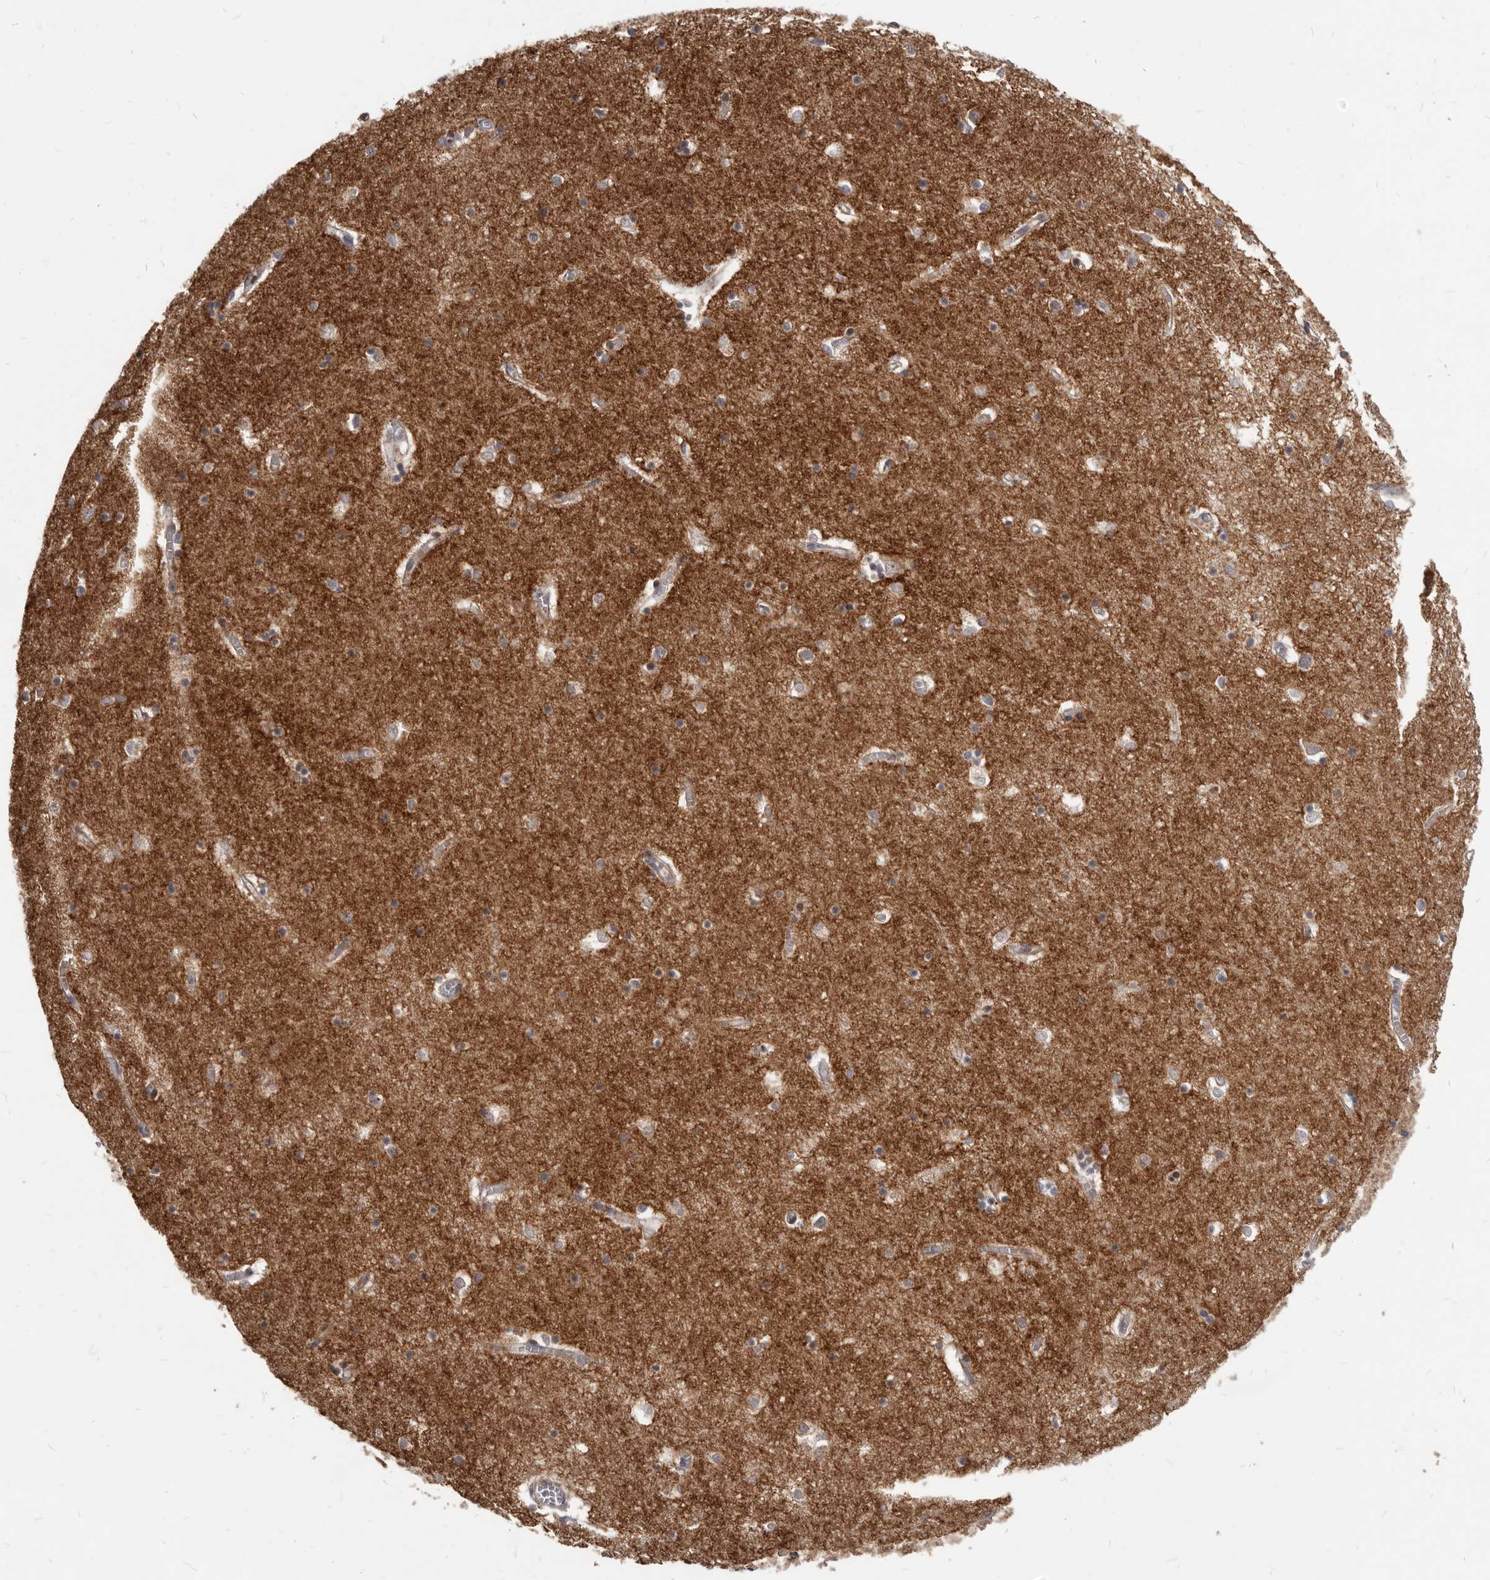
{"staining": {"intensity": "negative", "quantity": "none", "location": "none"}, "tissue": "hippocampus", "cell_type": "Glial cells", "image_type": "normal", "snomed": [{"axis": "morphology", "description": "Normal tissue, NOS"}, {"axis": "topography", "description": "Hippocampus"}], "caption": "Immunohistochemistry (IHC) image of benign hippocampus: human hippocampus stained with DAB (3,3'-diaminobenzidine) shows no significant protein staining in glial cells.", "gene": "GABPB2", "patient": {"sex": "male", "age": 70}}